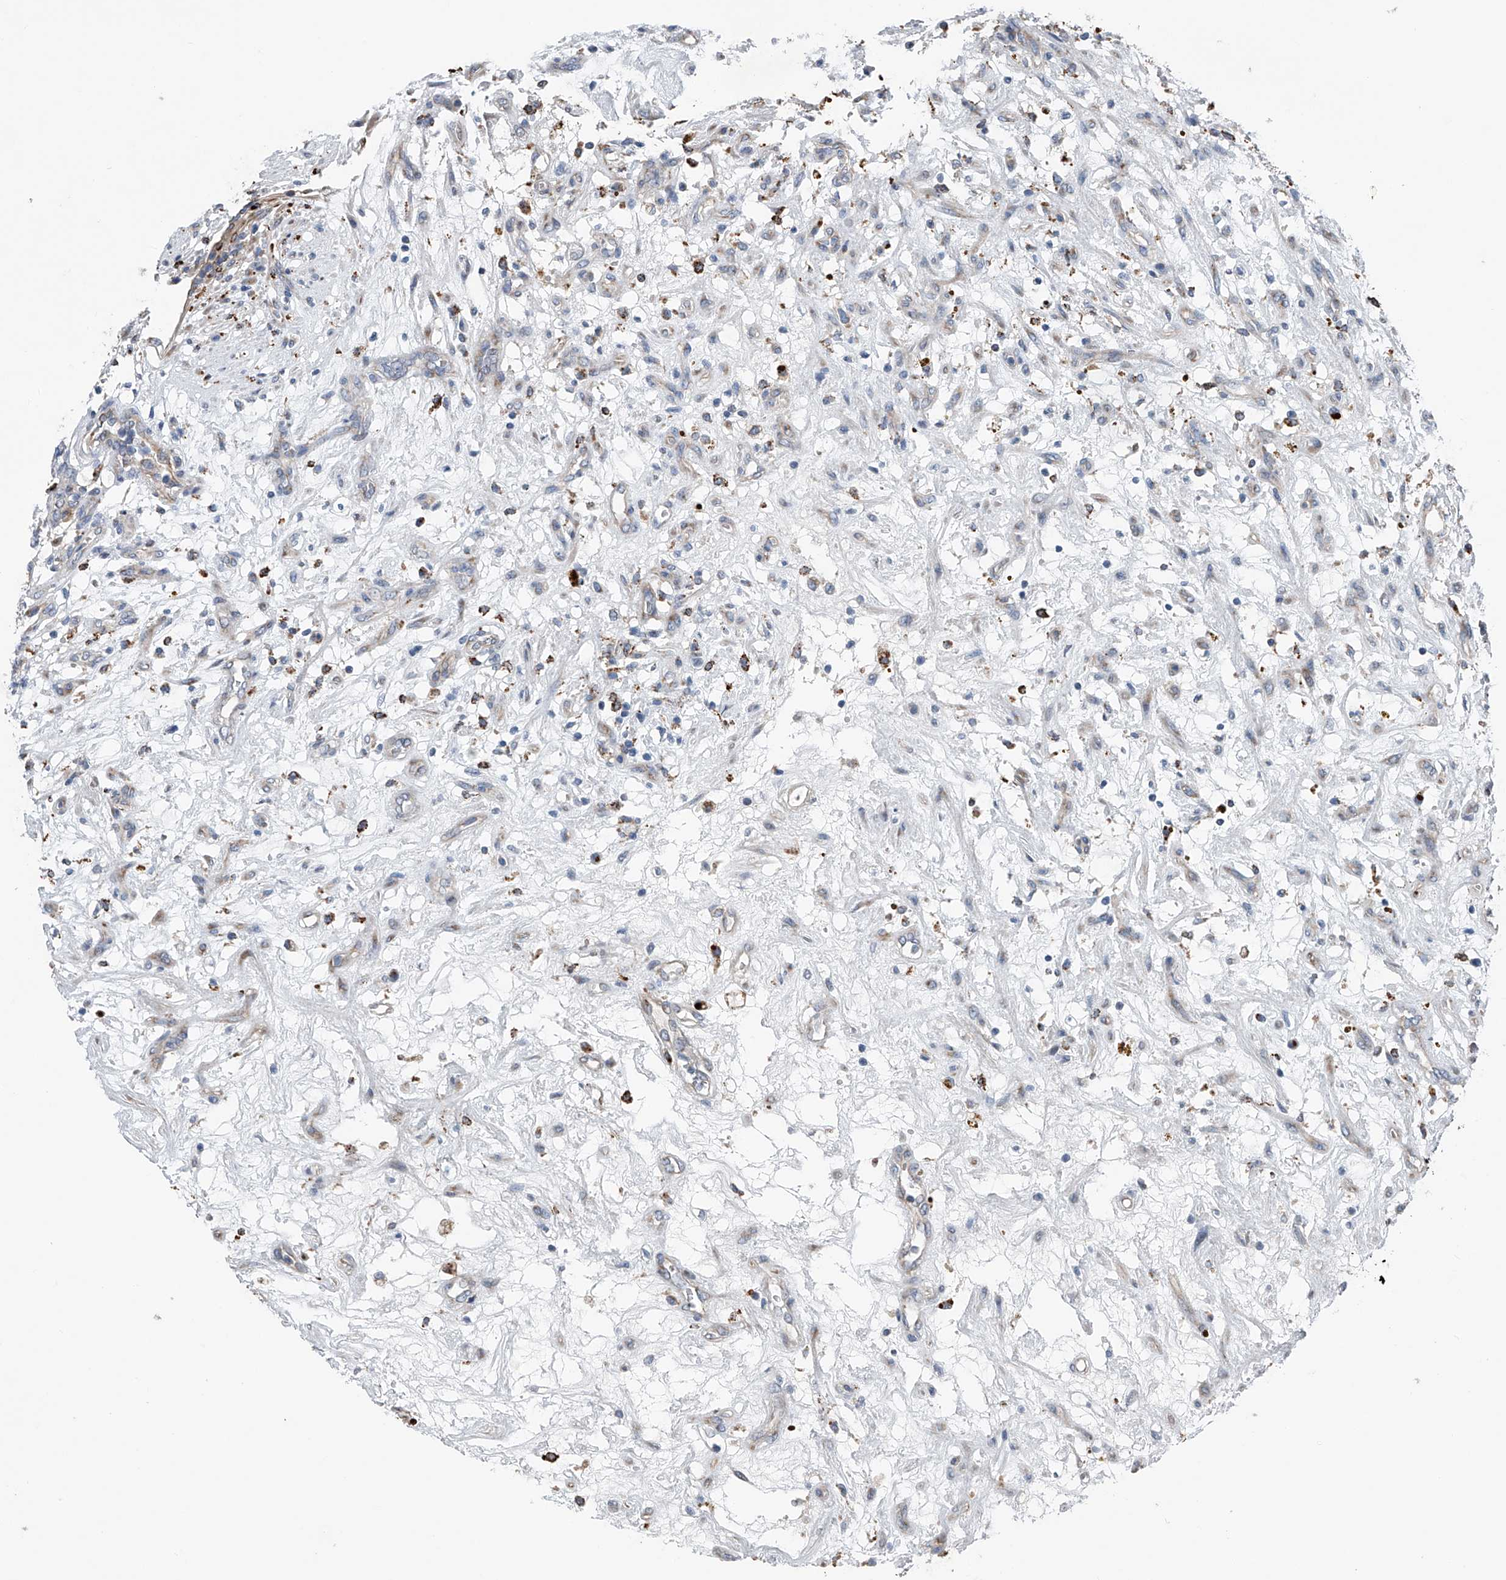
{"staining": {"intensity": "negative", "quantity": "none", "location": "none"}, "tissue": "renal cancer", "cell_type": "Tumor cells", "image_type": "cancer", "snomed": [{"axis": "morphology", "description": "Adenocarcinoma, NOS"}, {"axis": "topography", "description": "Kidney"}], "caption": "IHC of human renal cancer exhibits no expression in tumor cells.", "gene": "ZNF772", "patient": {"sex": "female", "age": 57}}